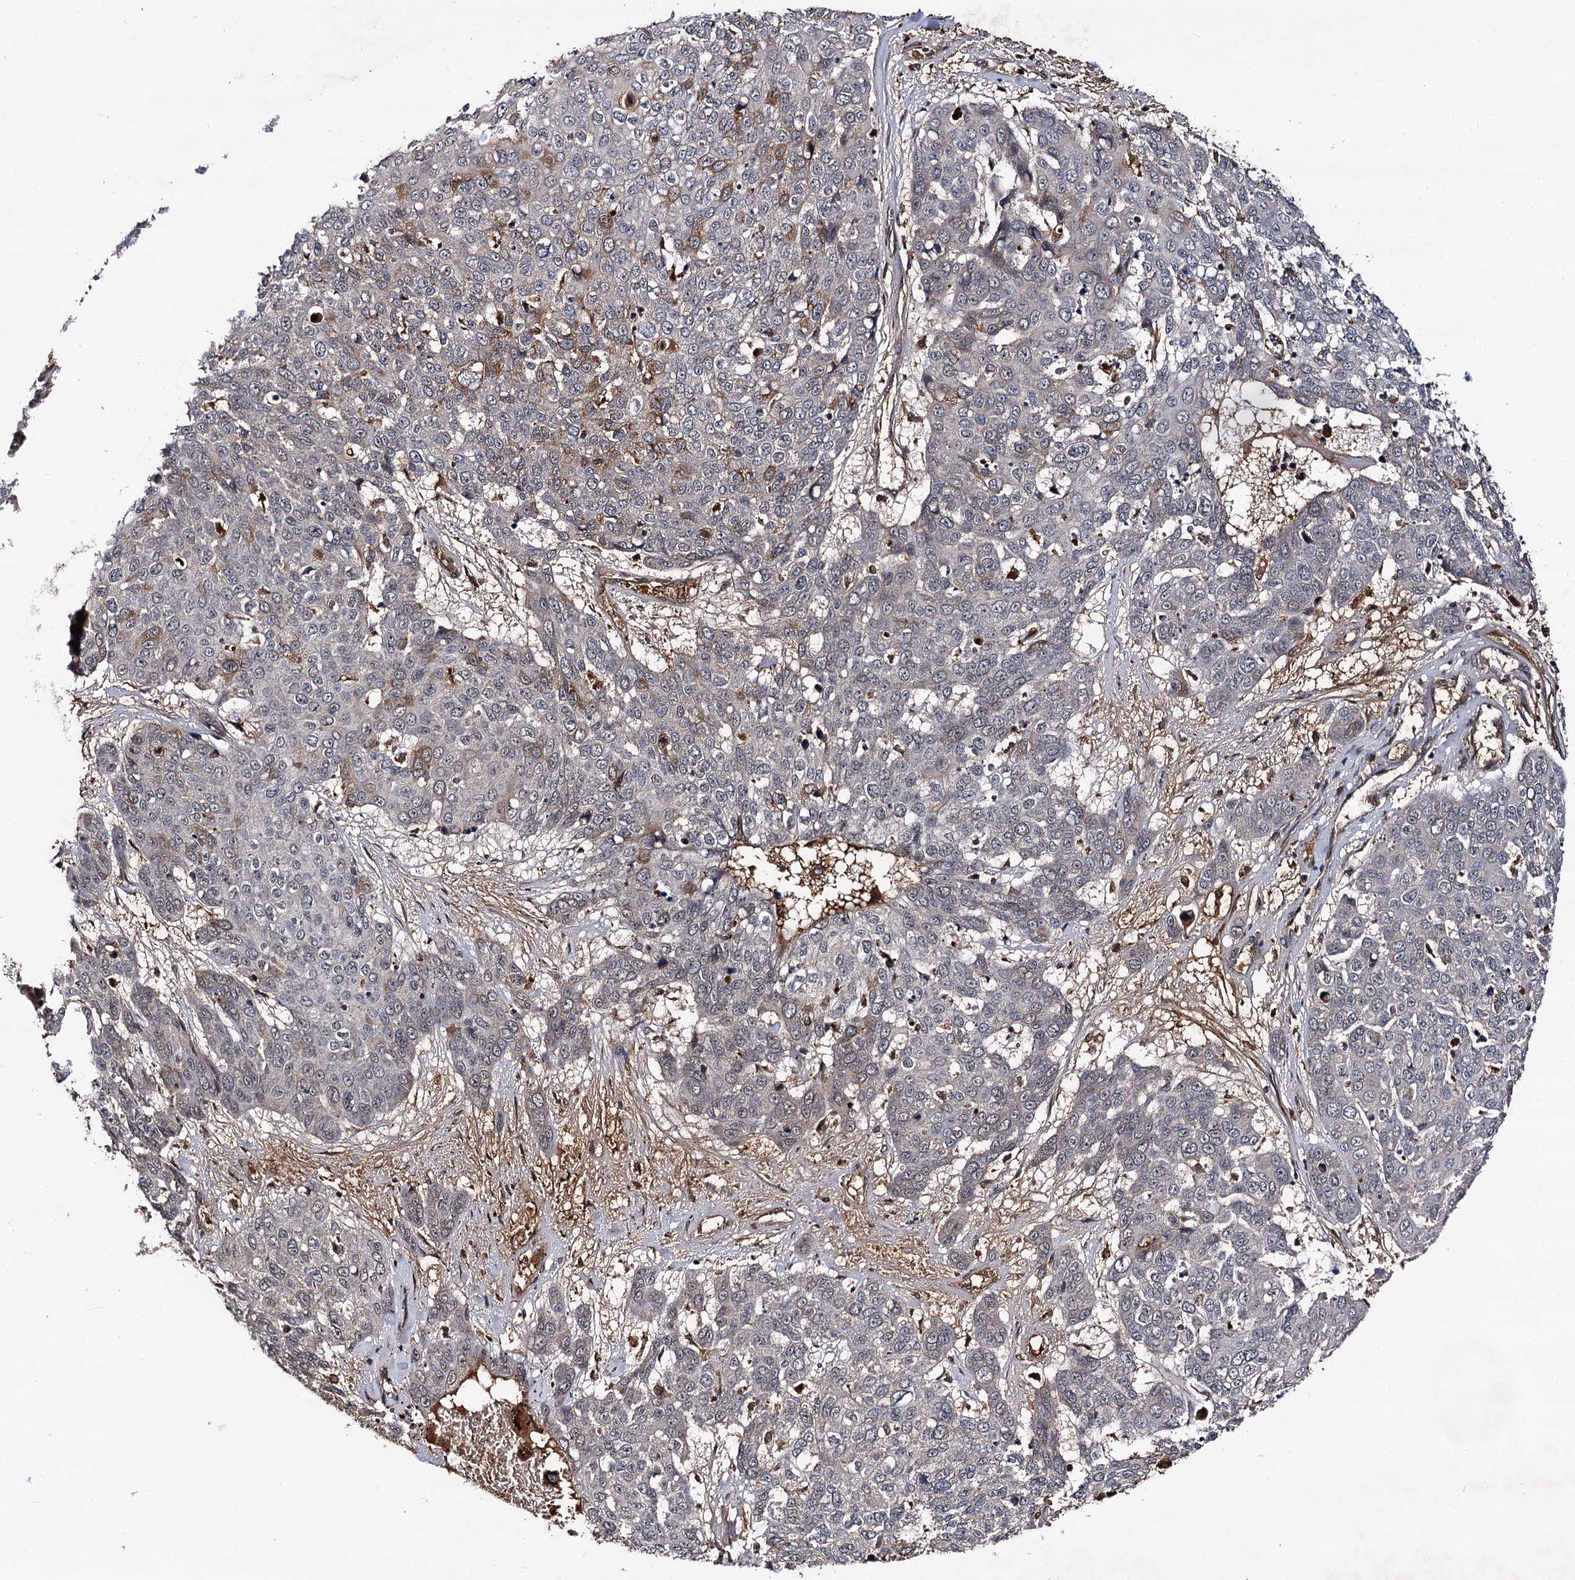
{"staining": {"intensity": "negative", "quantity": "none", "location": "none"}, "tissue": "skin cancer", "cell_type": "Tumor cells", "image_type": "cancer", "snomed": [{"axis": "morphology", "description": "Squamous cell carcinoma, NOS"}, {"axis": "topography", "description": "Skin"}], "caption": "IHC micrograph of neoplastic tissue: human skin squamous cell carcinoma stained with DAB displays no significant protein positivity in tumor cells. (Stains: DAB (3,3'-diaminobenzidine) immunohistochemistry (IHC) with hematoxylin counter stain, Microscopy: brightfield microscopy at high magnification).", "gene": "MBD6", "patient": {"sex": "male", "age": 71}}